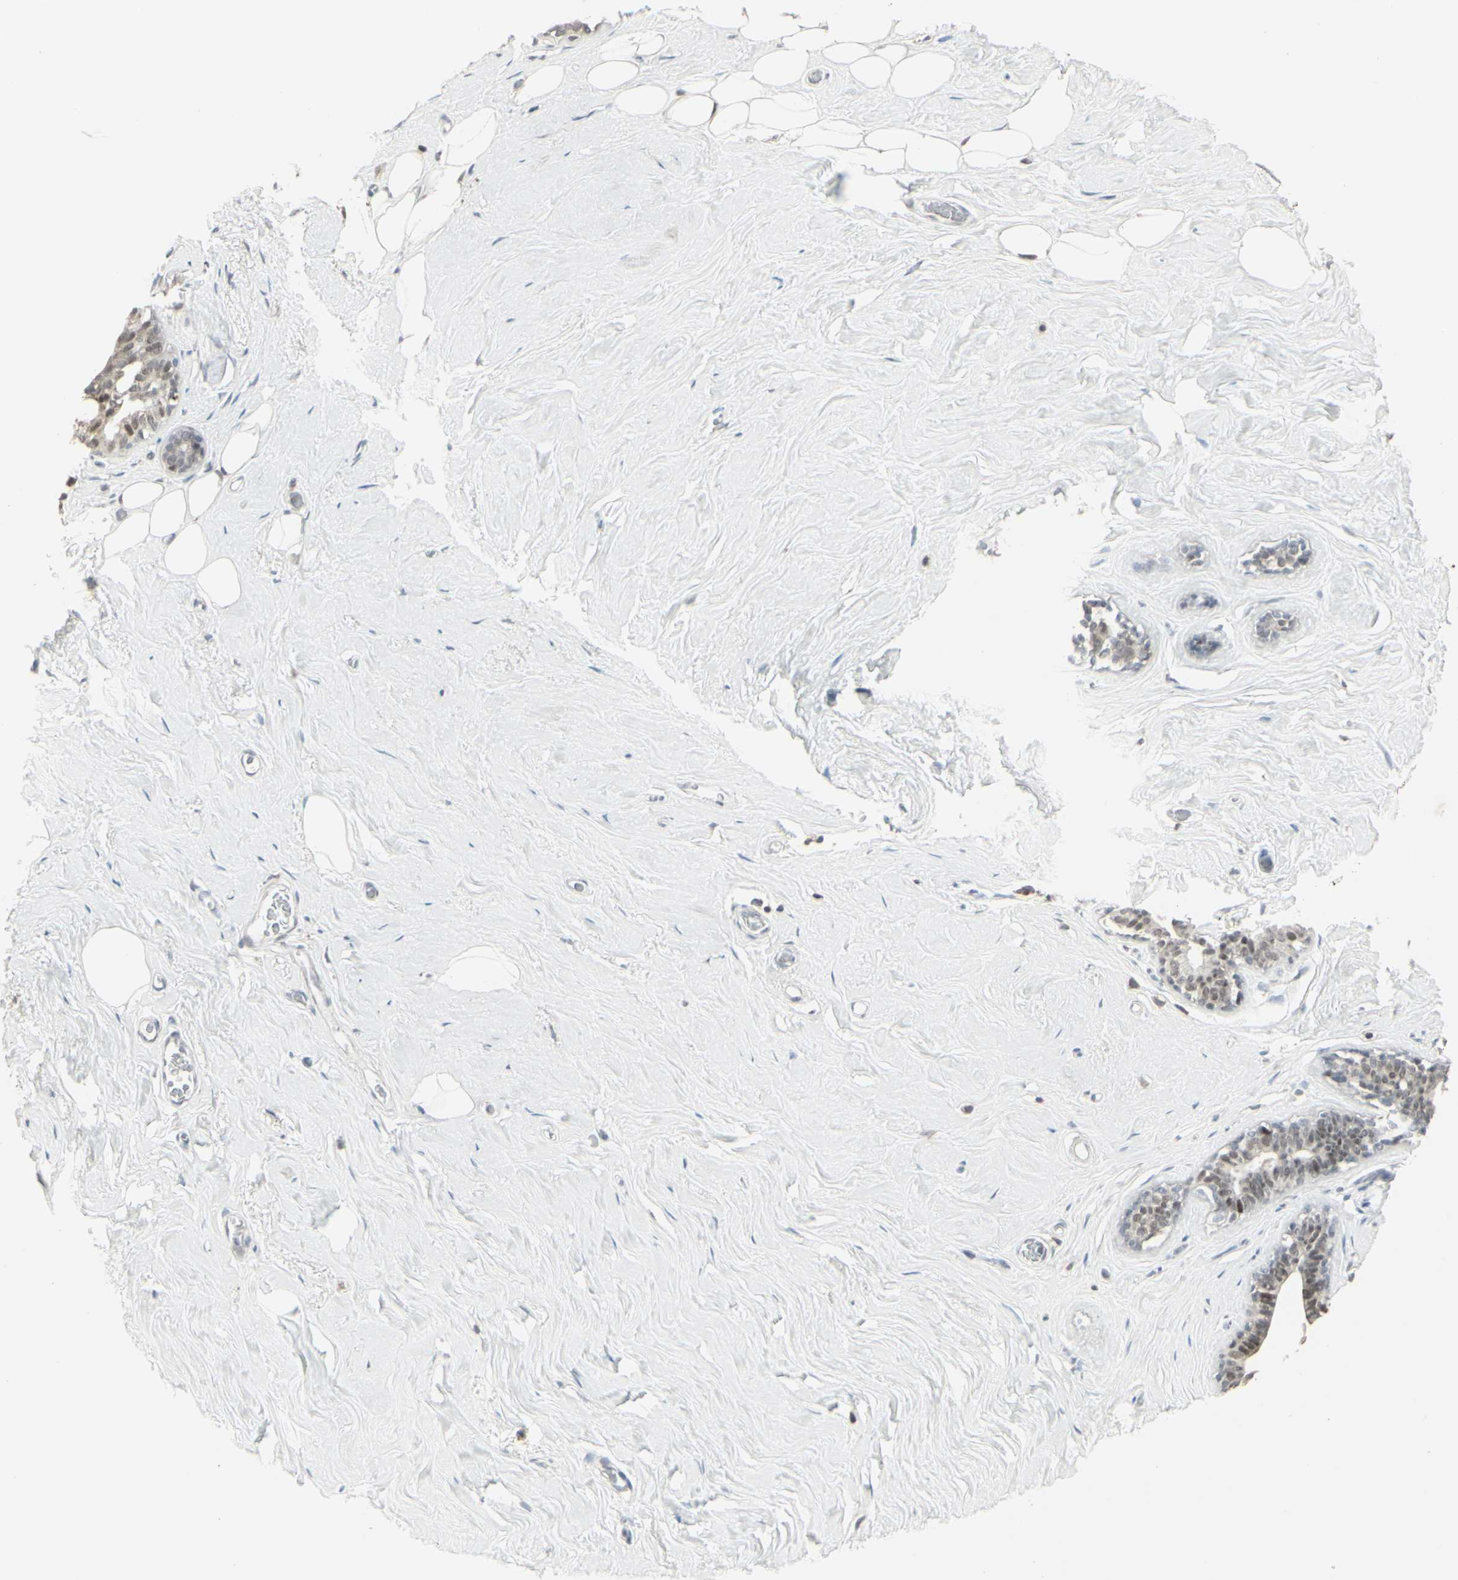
{"staining": {"intensity": "weak", "quantity": ">75%", "location": "cytoplasmic/membranous"}, "tissue": "breast", "cell_type": "Adipocytes", "image_type": "normal", "snomed": [{"axis": "morphology", "description": "Normal tissue, NOS"}, {"axis": "topography", "description": "Breast"}], "caption": "High-magnification brightfield microscopy of benign breast stained with DAB (3,3'-diaminobenzidine) (brown) and counterstained with hematoxylin (blue). adipocytes exhibit weak cytoplasmic/membranous expression is seen in approximately>75% of cells. The protein is shown in brown color, while the nuclei are stained blue.", "gene": "SAMSN1", "patient": {"sex": "female", "age": 75}}